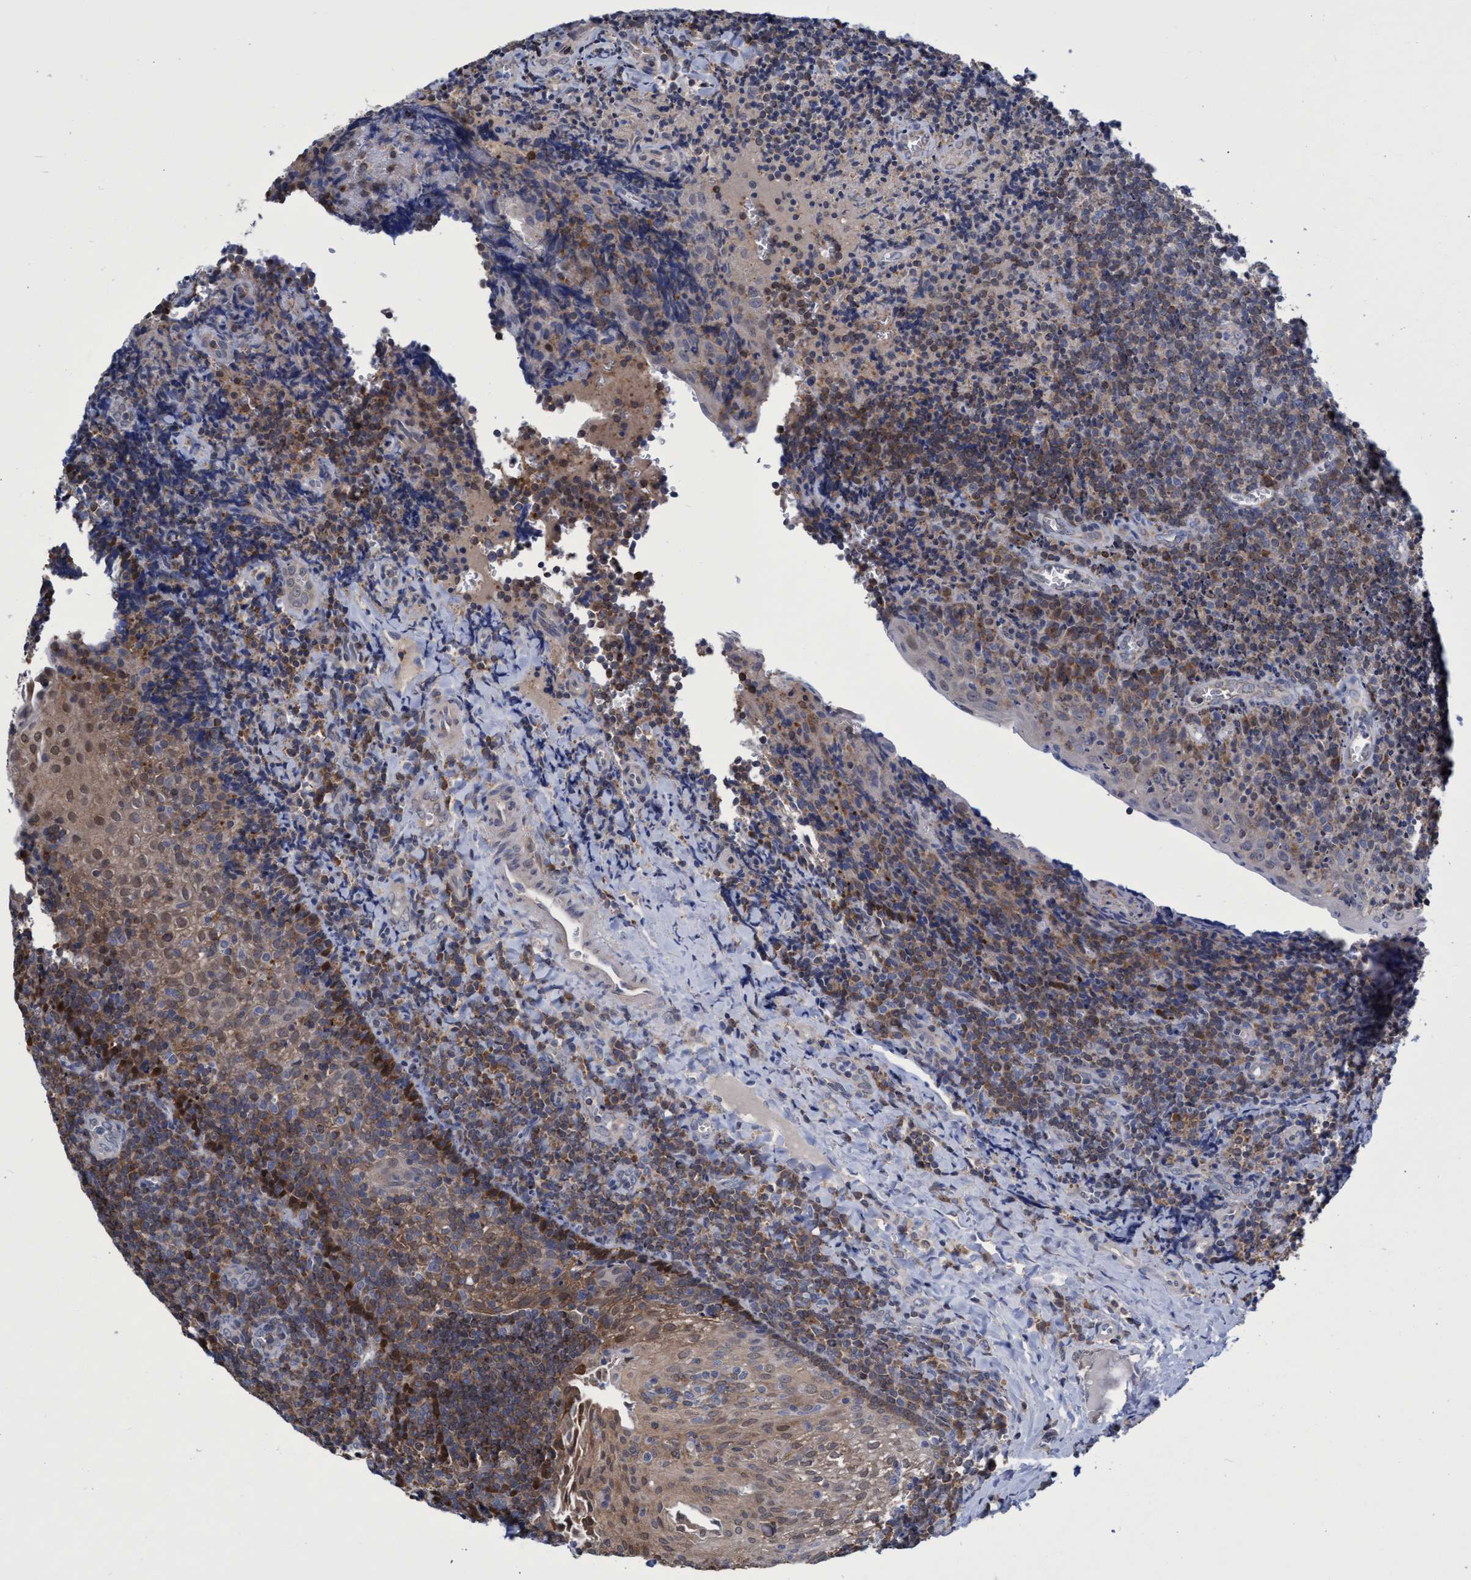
{"staining": {"intensity": "strong", "quantity": "<25%", "location": "cytoplasmic/membranous"}, "tissue": "tonsil", "cell_type": "Germinal center cells", "image_type": "normal", "snomed": [{"axis": "morphology", "description": "Normal tissue, NOS"}, {"axis": "morphology", "description": "Inflammation, NOS"}, {"axis": "topography", "description": "Tonsil"}], "caption": "This is a photomicrograph of immunohistochemistry staining of normal tonsil, which shows strong staining in the cytoplasmic/membranous of germinal center cells.", "gene": "CRYZ", "patient": {"sex": "female", "age": 31}}